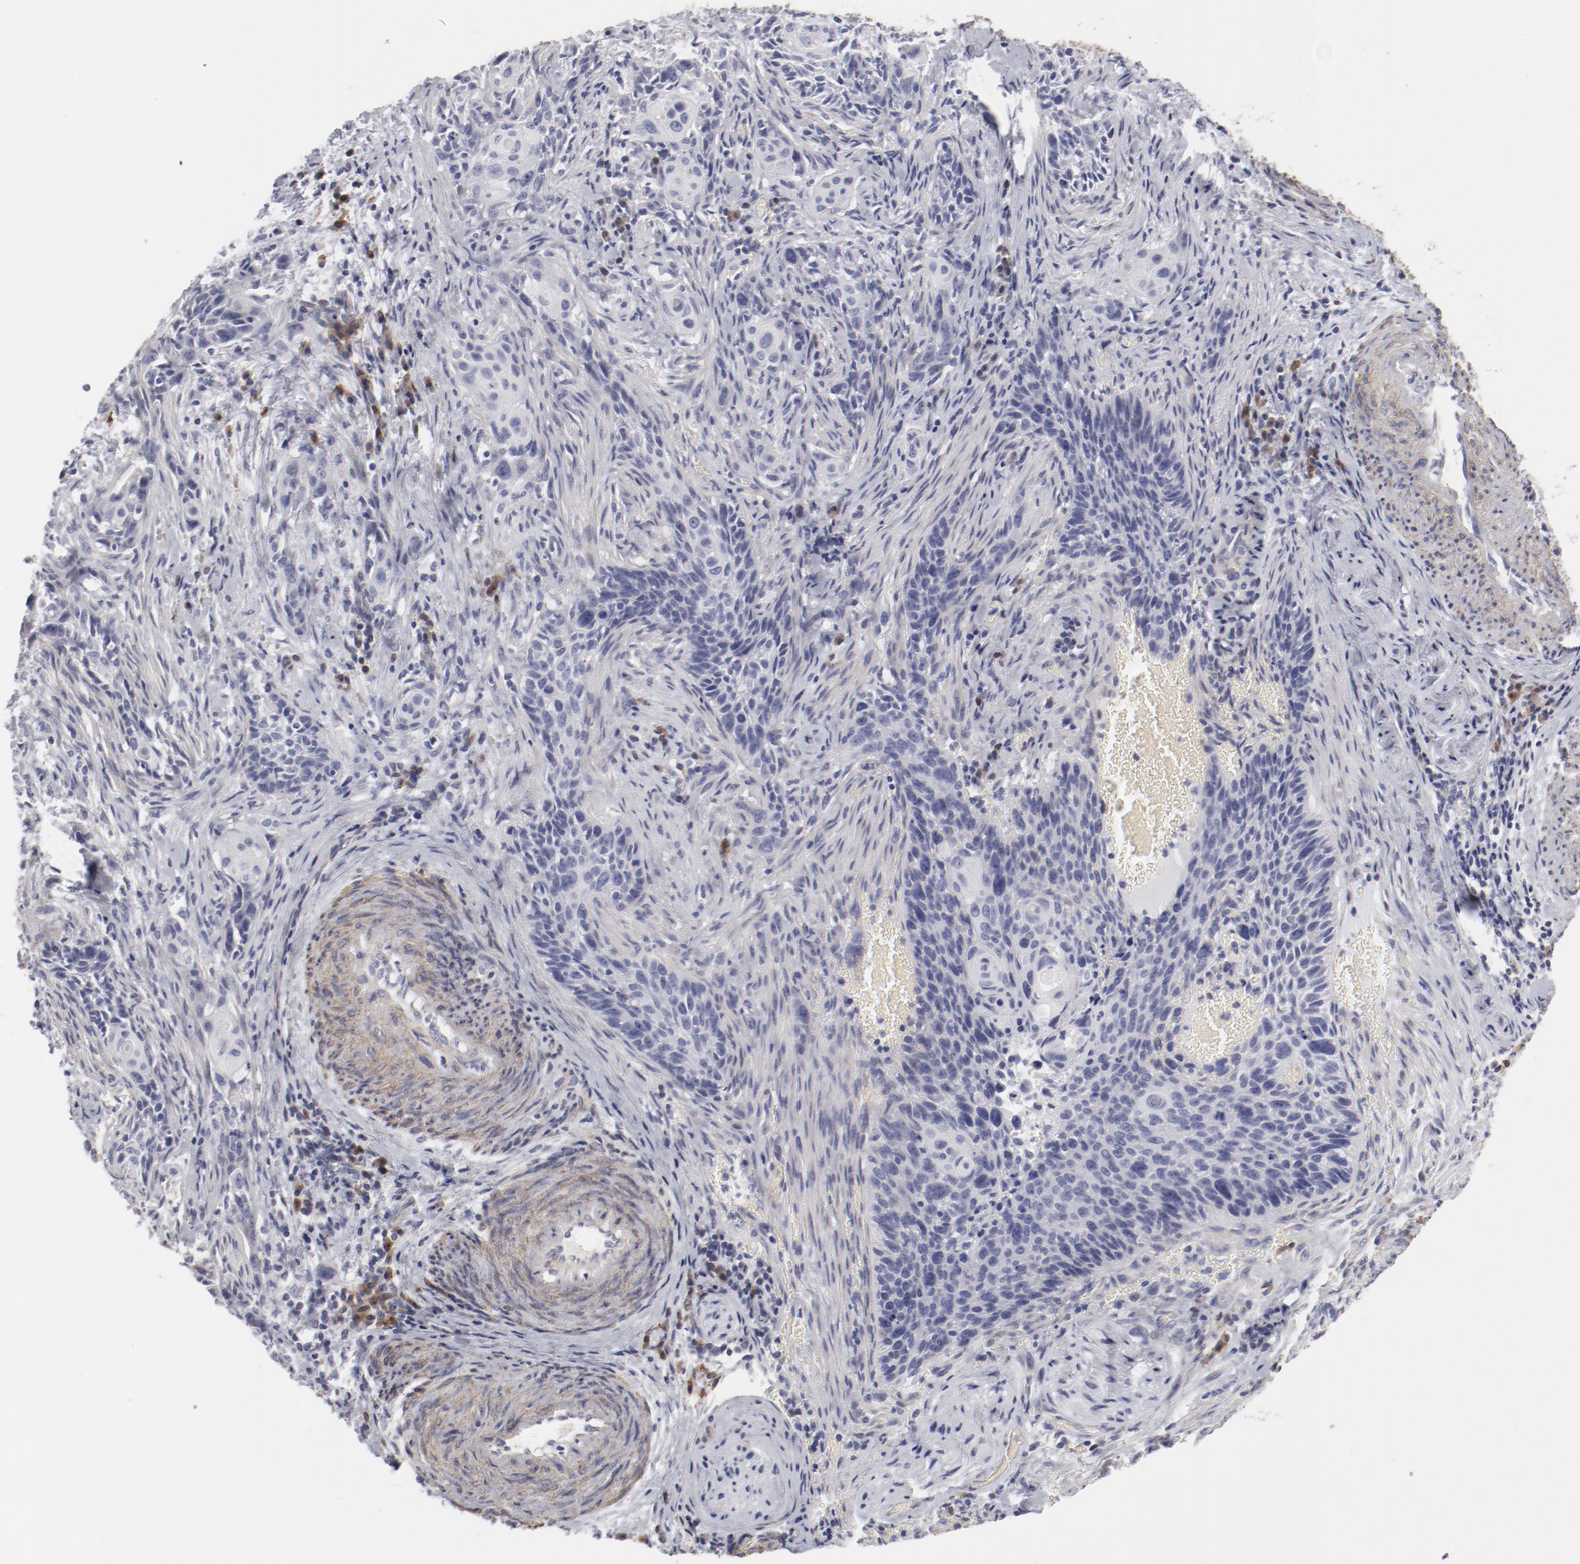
{"staining": {"intensity": "negative", "quantity": "none", "location": "none"}, "tissue": "cervical cancer", "cell_type": "Tumor cells", "image_type": "cancer", "snomed": [{"axis": "morphology", "description": "Squamous cell carcinoma, NOS"}, {"axis": "topography", "description": "Cervix"}], "caption": "The photomicrograph reveals no significant staining in tumor cells of cervical cancer.", "gene": "LAX1", "patient": {"sex": "female", "age": 33}}